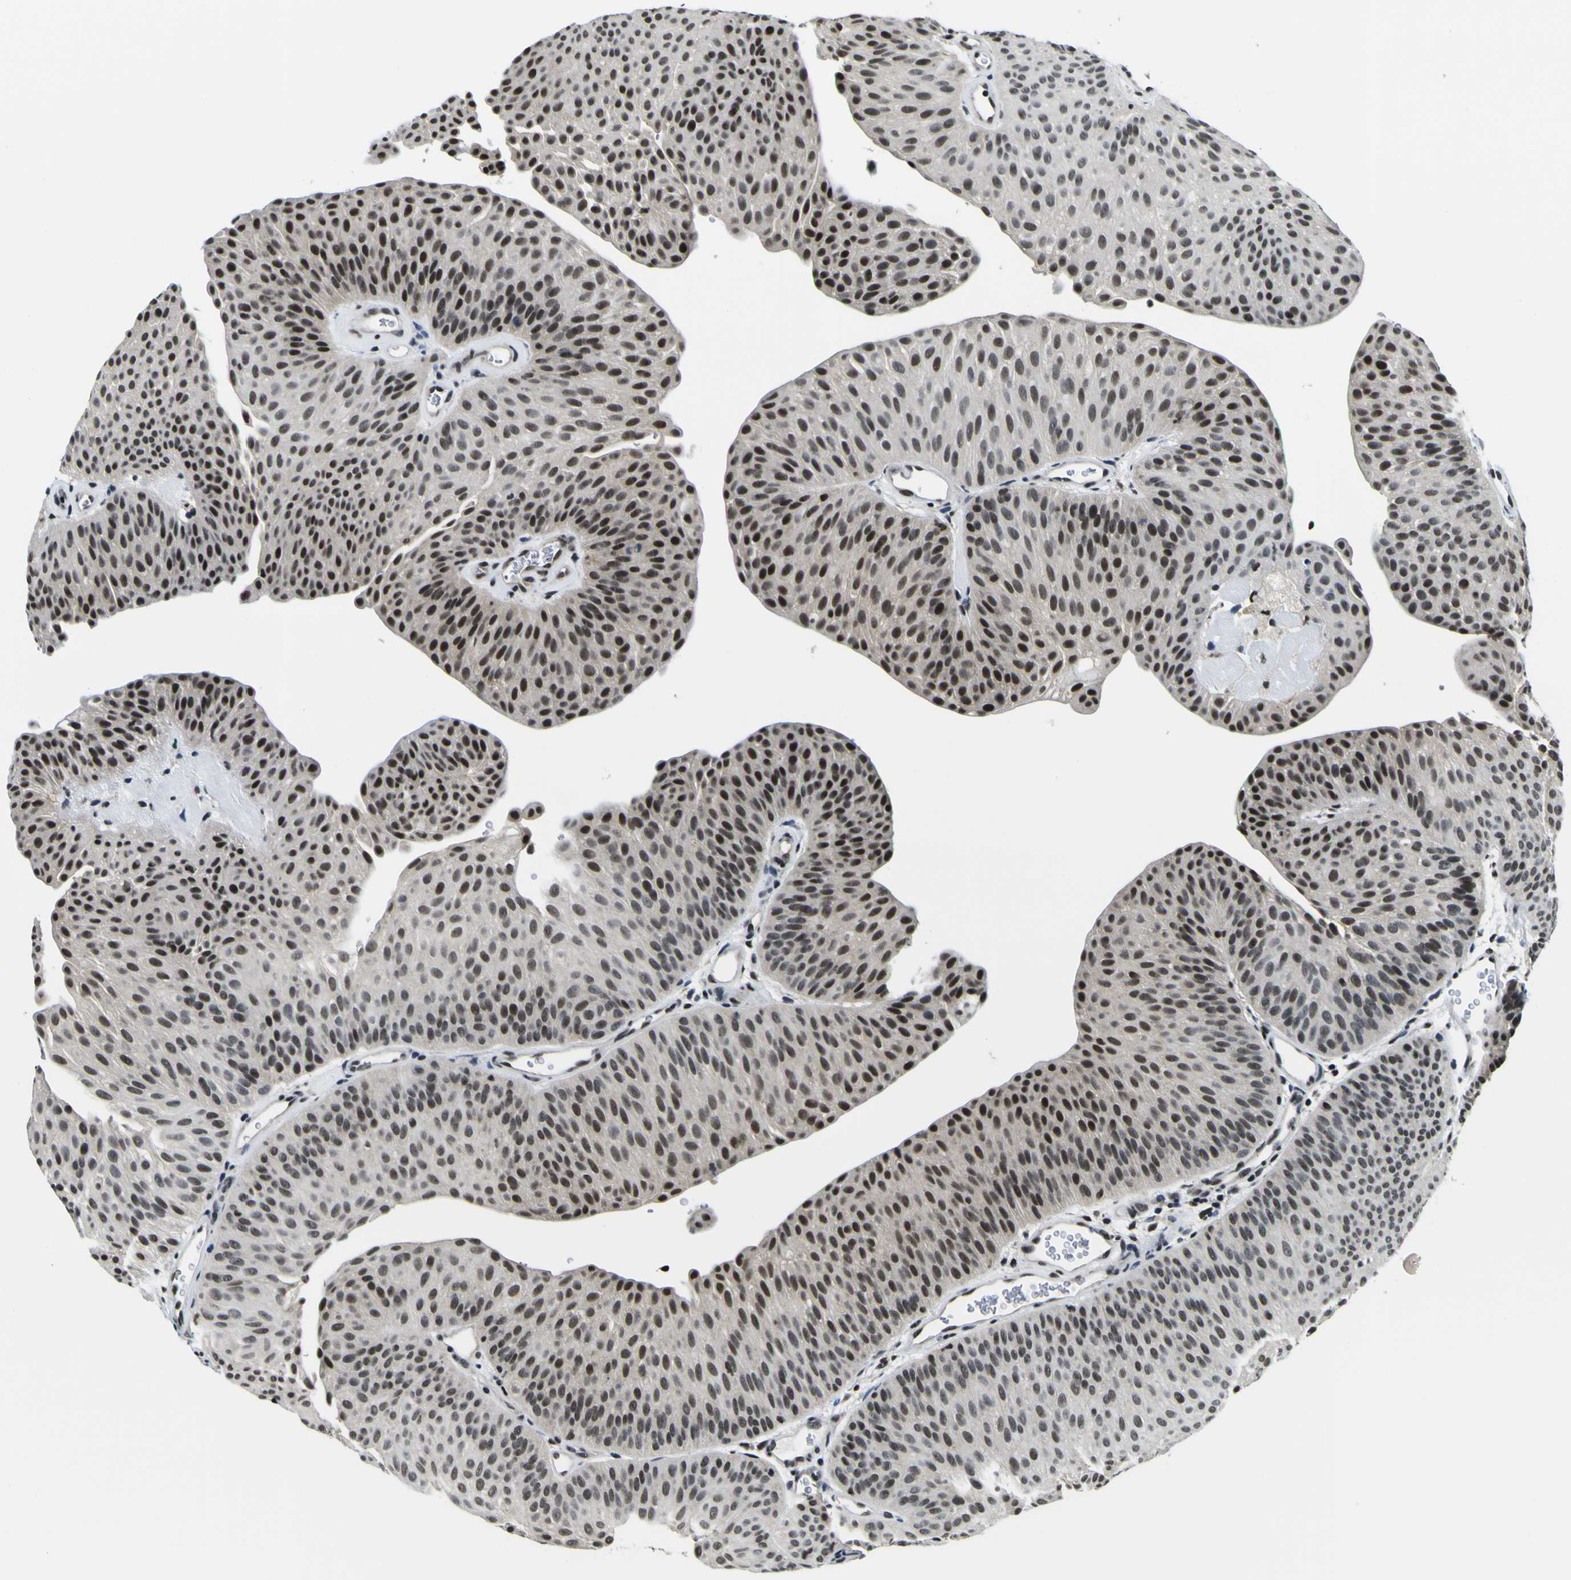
{"staining": {"intensity": "strong", "quantity": ">75%", "location": "nuclear"}, "tissue": "urothelial cancer", "cell_type": "Tumor cells", "image_type": "cancer", "snomed": [{"axis": "morphology", "description": "Urothelial carcinoma, Low grade"}, {"axis": "topography", "description": "Urinary bladder"}], "caption": "Tumor cells reveal high levels of strong nuclear expression in about >75% of cells in human low-grade urothelial carcinoma.", "gene": "SP1", "patient": {"sex": "female", "age": 60}}